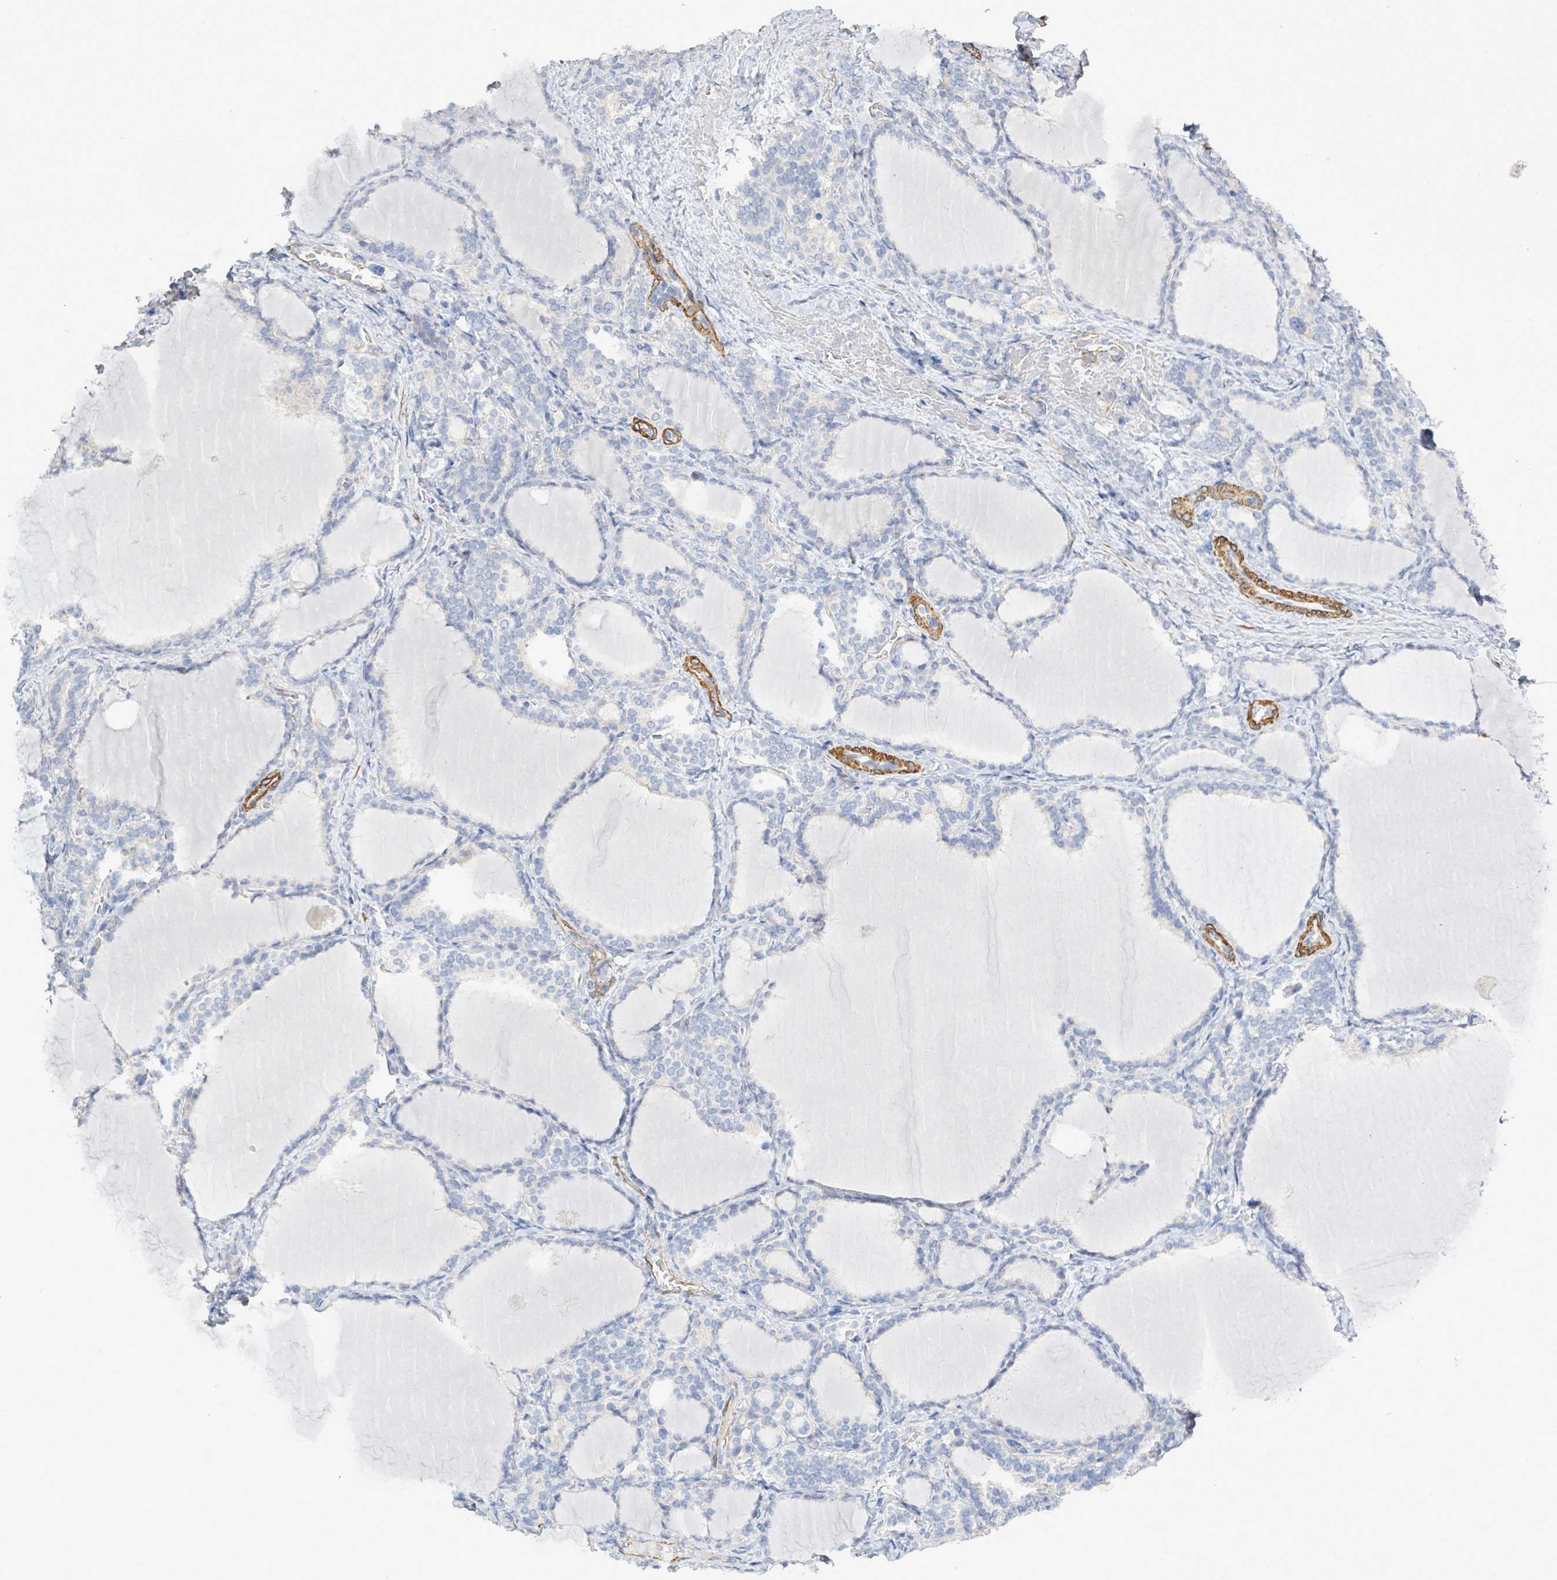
{"staining": {"intensity": "negative", "quantity": "none", "location": "none"}, "tissue": "thyroid gland", "cell_type": "Glandular cells", "image_type": "normal", "snomed": [{"axis": "morphology", "description": "Normal tissue, NOS"}, {"axis": "topography", "description": "Thyroid gland"}], "caption": "A high-resolution histopathology image shows immunohistochemistry staining of normal thyroid gland, which displays no significant positivity in glandular cells.", "gene": "DMRTC1B", "patient": {"sex": "female", "age": 31}}